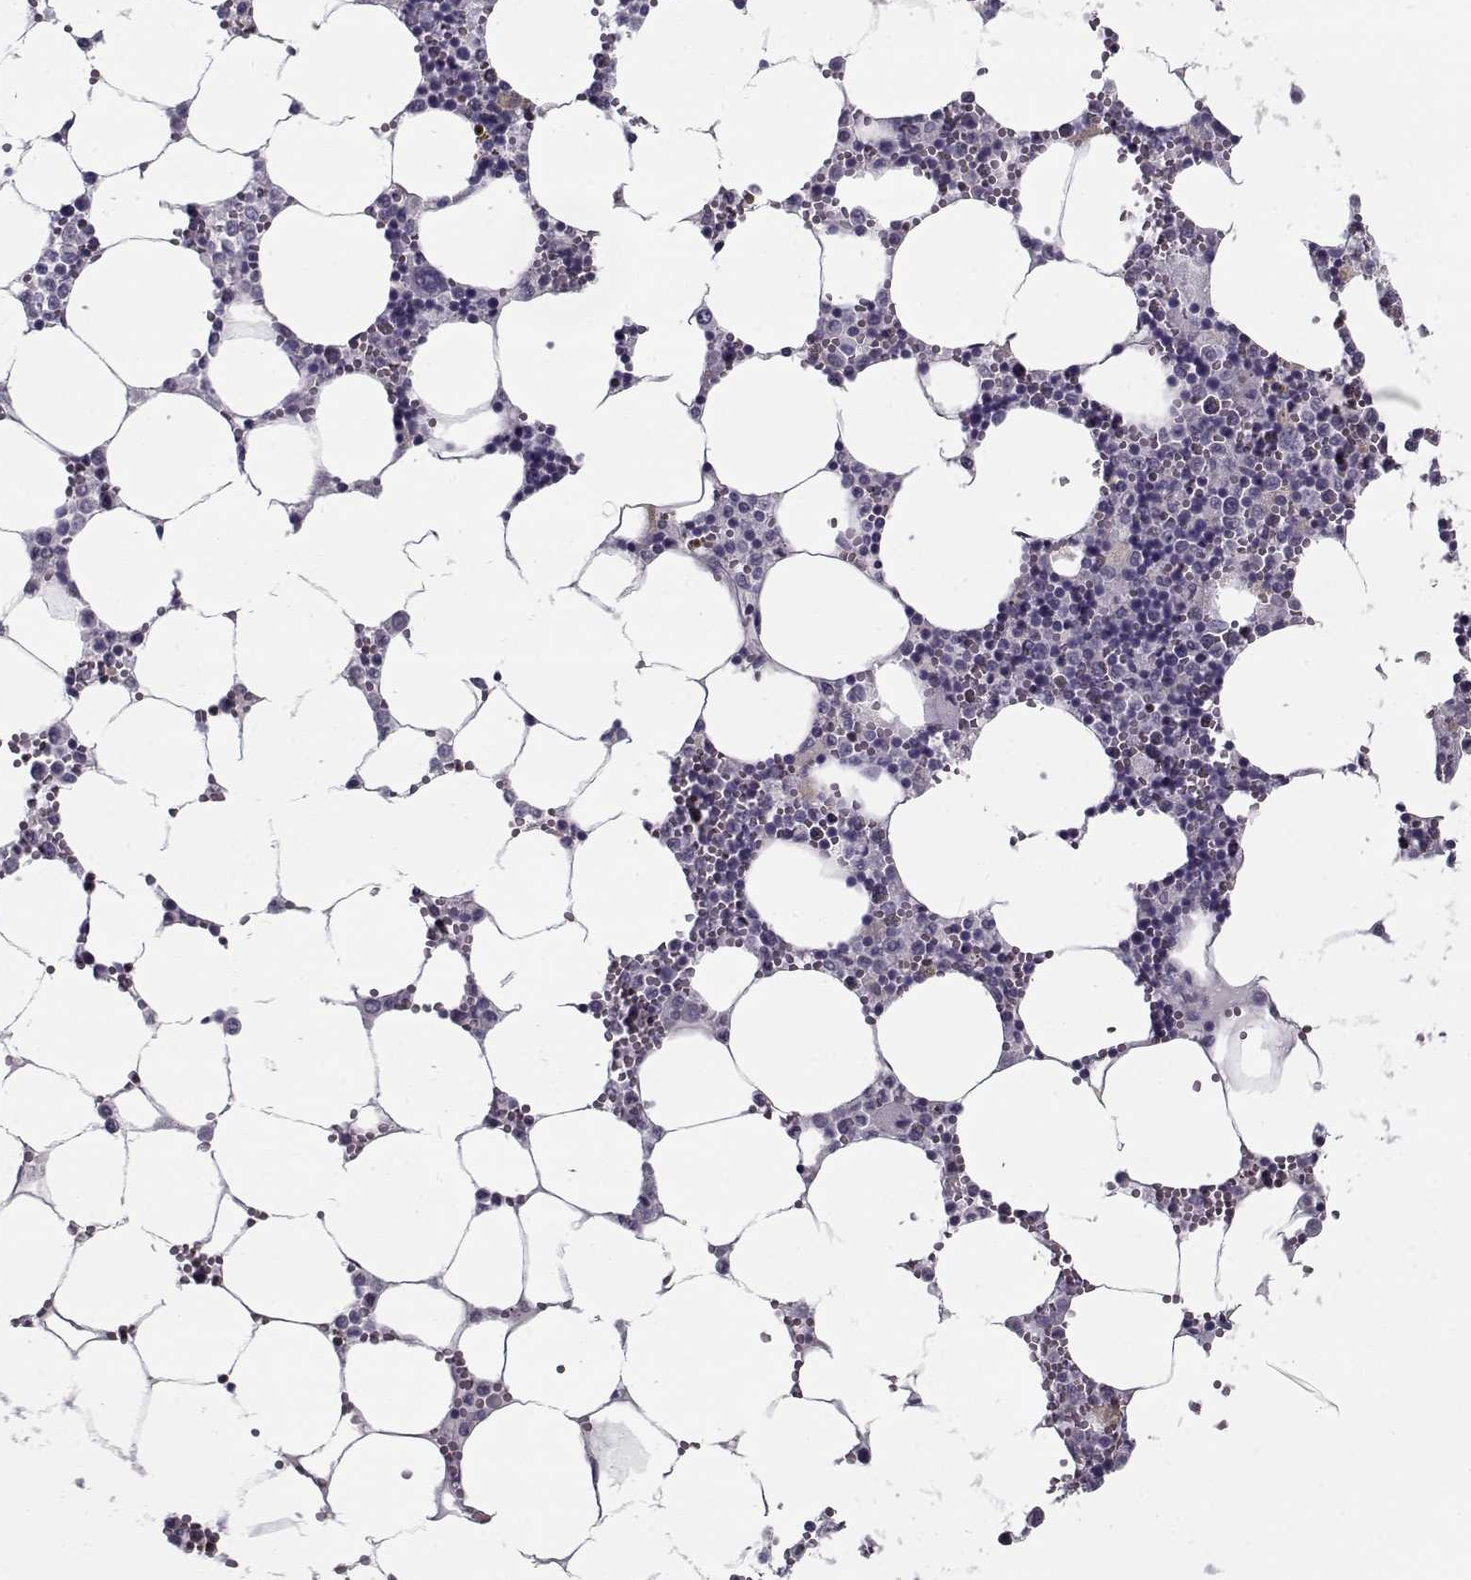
{"staining": {"intensity": "negative", "quantity": "none", "location": "none"}, "tissue": "bone marrow", "cell_type": "Hematopoietic cells", "image_type": "normal", "snomed": [{"axis": "morphology", "description": "Normal tissue, NOS"}, {"axis": "topography", "description": "Bone marrow"}], "caption": "Immunohistochemical staining of unremarkable bone marrow shows no significant expression in hematopoietic cells.", "gene": "RNF32", "patient": {"sex": "male", "age": 54}}